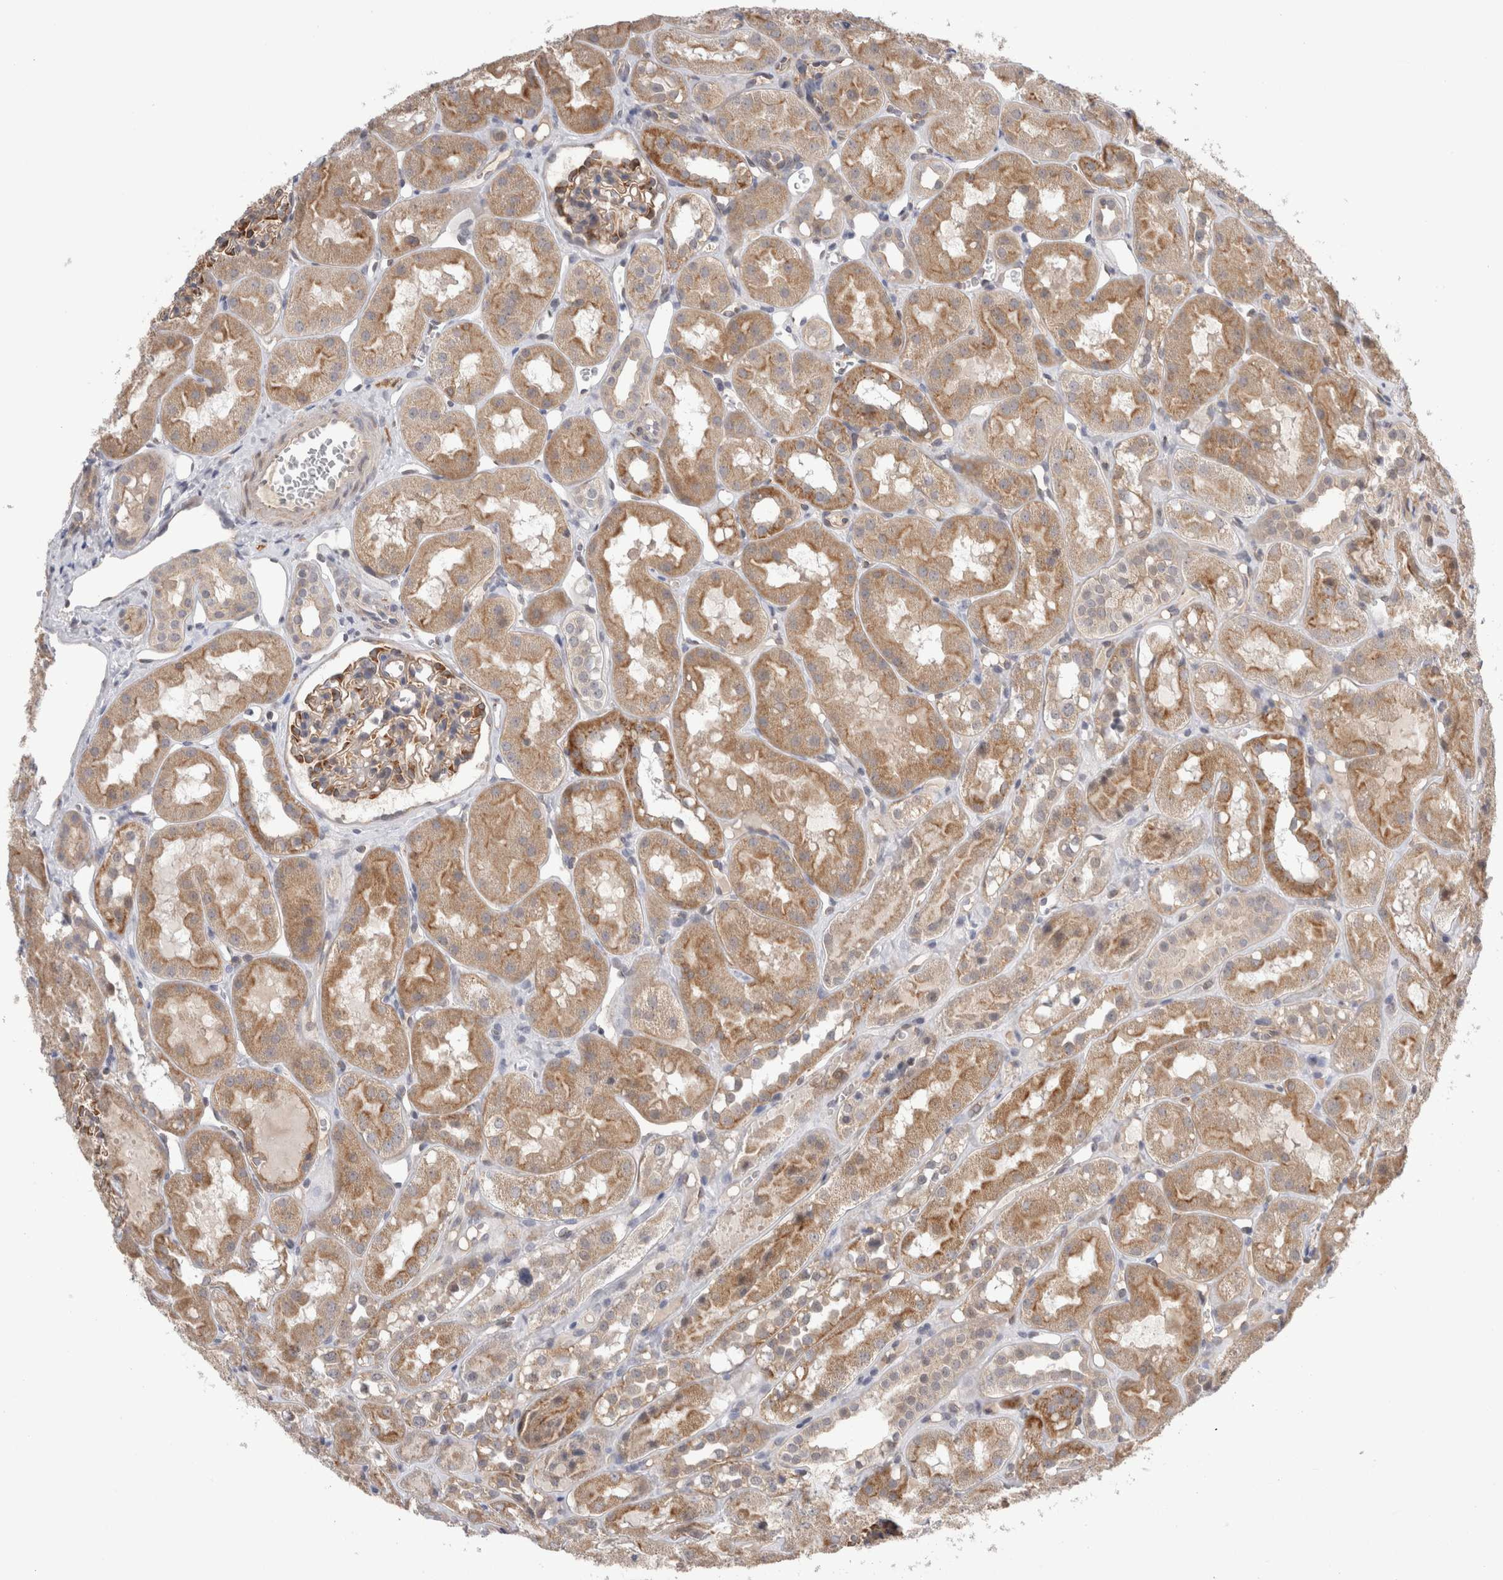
{"staining": {"intensity": "moderate", "quantity": ">75%", "location": "cytoplasmic/membranous"}, "tissue": "kidney", "cell_type": "Cells in glomeruli", "image_type": "normal", "snomed": [{"axis": "morphology", "description": "Normal tissue, NOS"}, {"axis": "topography", "description": "Kidney"}], "caption": "Moderate cytoplasmic/membranous expression for a protein is seen in about >75% of cells in glomeruli of unremarkable kidney using immunohistochemistry.", "gene": "TAFA5", "patient": {"sex": "male", "age": 16}}